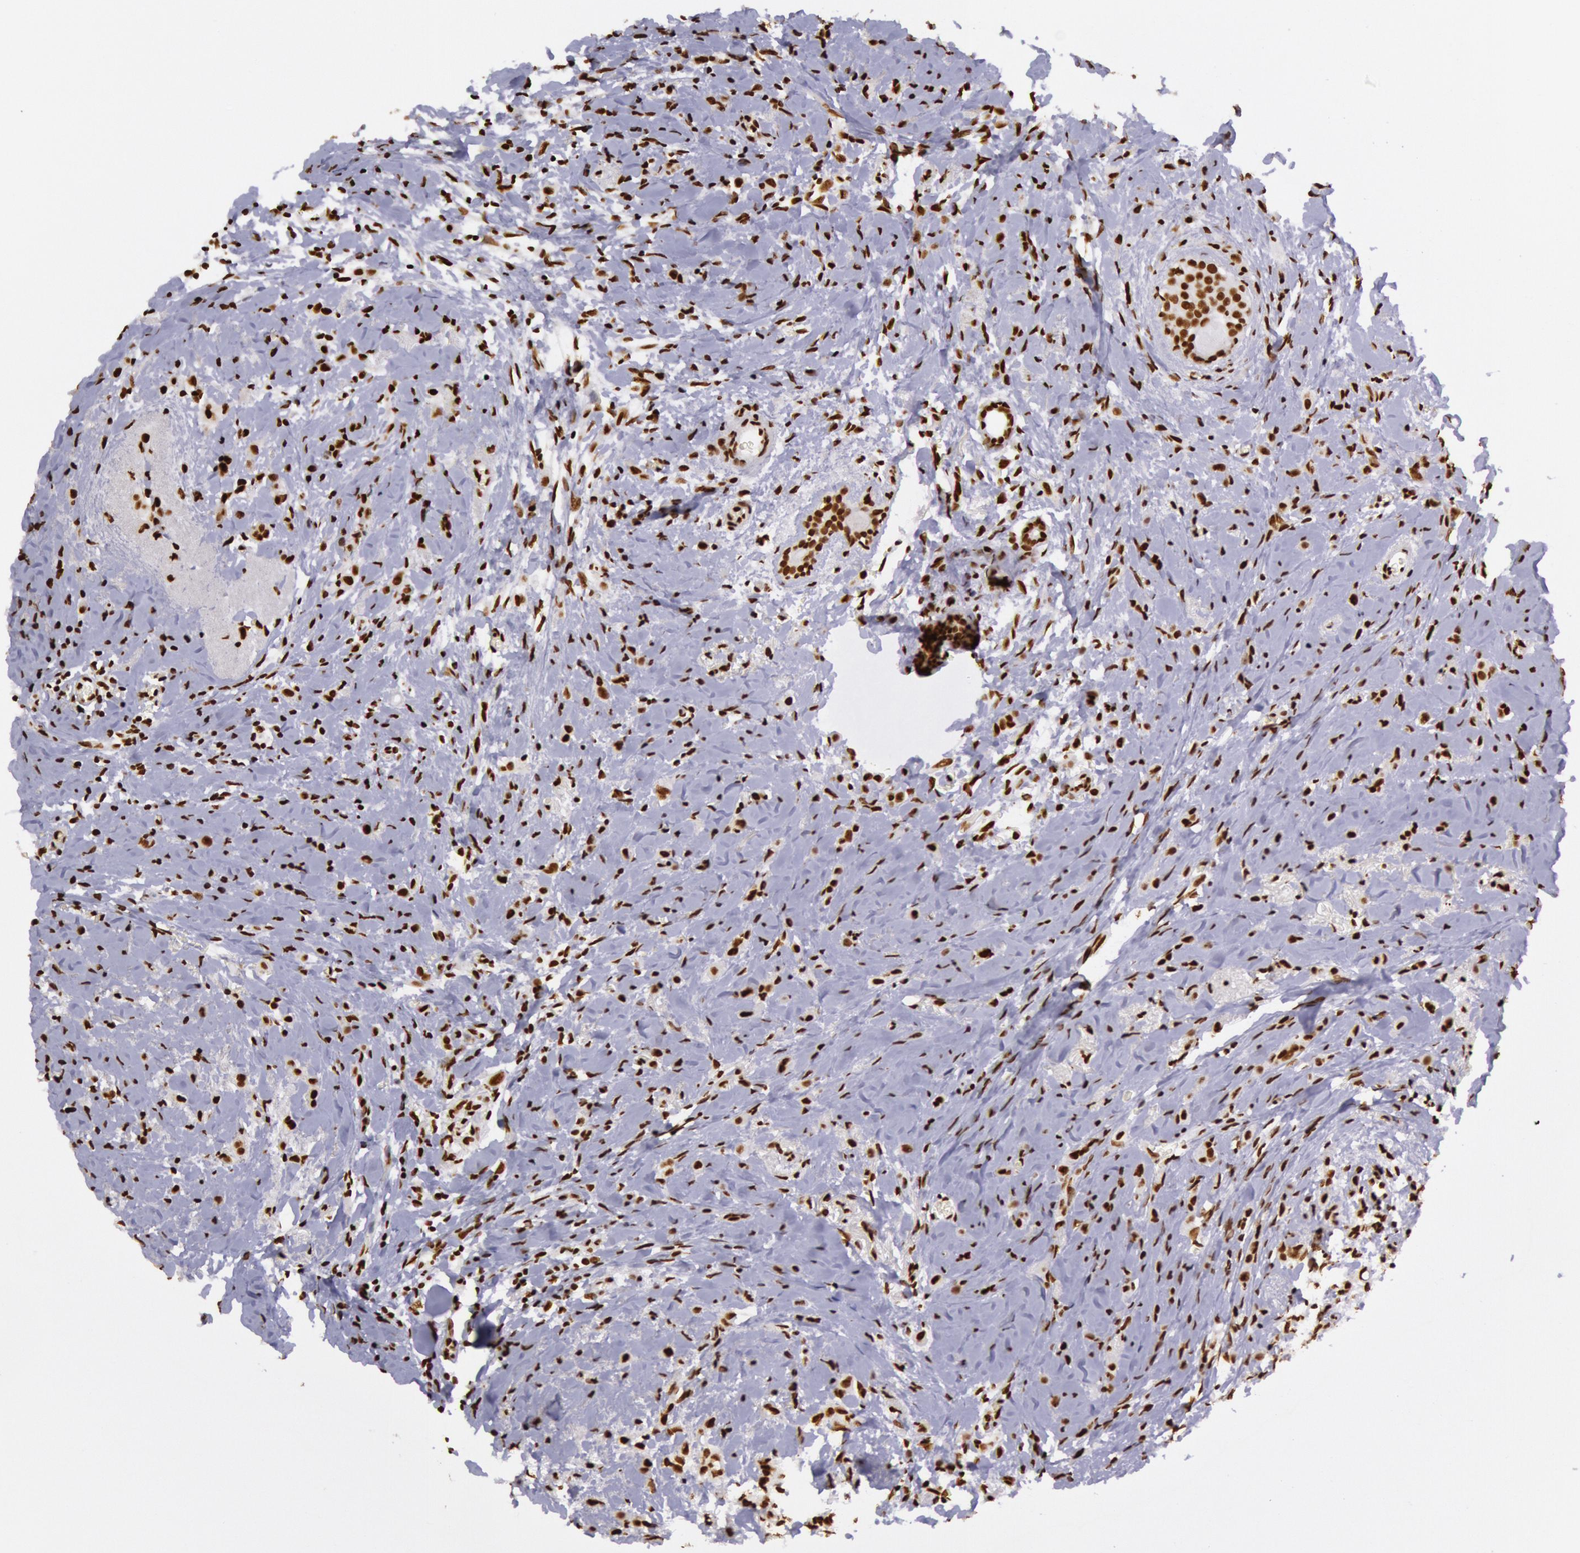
{"staining": {"intensity": "strong", "quantity": ">75%", "location": "nuclear"}, "tissue": "breast cancer", "cell_type": "Tumor cells", "image_type": "cancer", "snomed": [{"axis": "morphology", "description": "Lobular carcinoma"}, {"axis": "topography", "description": "Breast"}], "caption": "Human lobular carcinoma (breast) stained for a protein (brown) exhibits strong nuclear positive positivity in about >75% of tumor cells.", "gene": "HNRNPH2", "patient": {"sex": "female", "age": 57}}